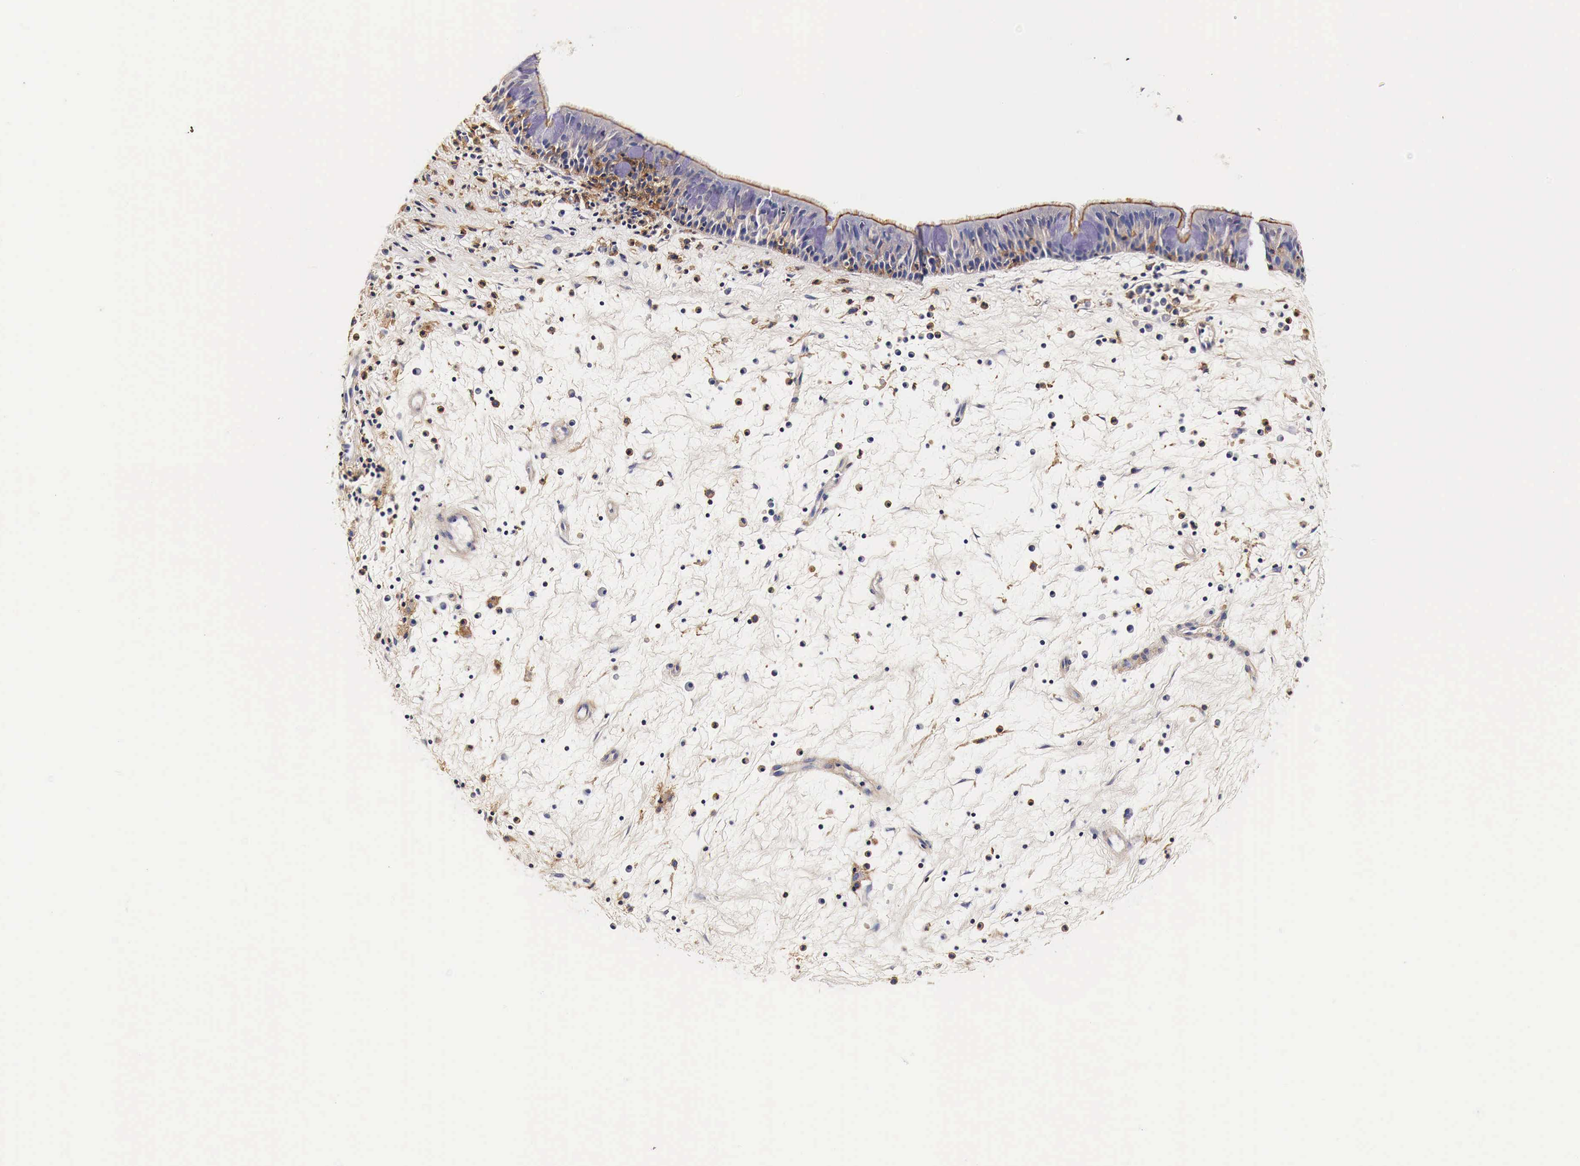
{"staining": {"intensity": "weak", "quantity": "25%-75%", "location": "cytoplasmic/membranous"}, "tissue": "nasopharynx", "cell_type": "Respiratory epithelial cells", "image_type": "normal", "snomed": [{"axis": "morphology", "description": "Normal tissue, NOS"}, {"axis": "topography", "description": "Nasopharynx"}], "caption": "Nasopharynx stained with DAB immunohistochemistry reveals low levels of weak cytoplasmic/membranous positivity in about 25%-75% of respiratory epithelial cells.", "gene": "RP2", "patient": {"sex": "male", "age": 63}}